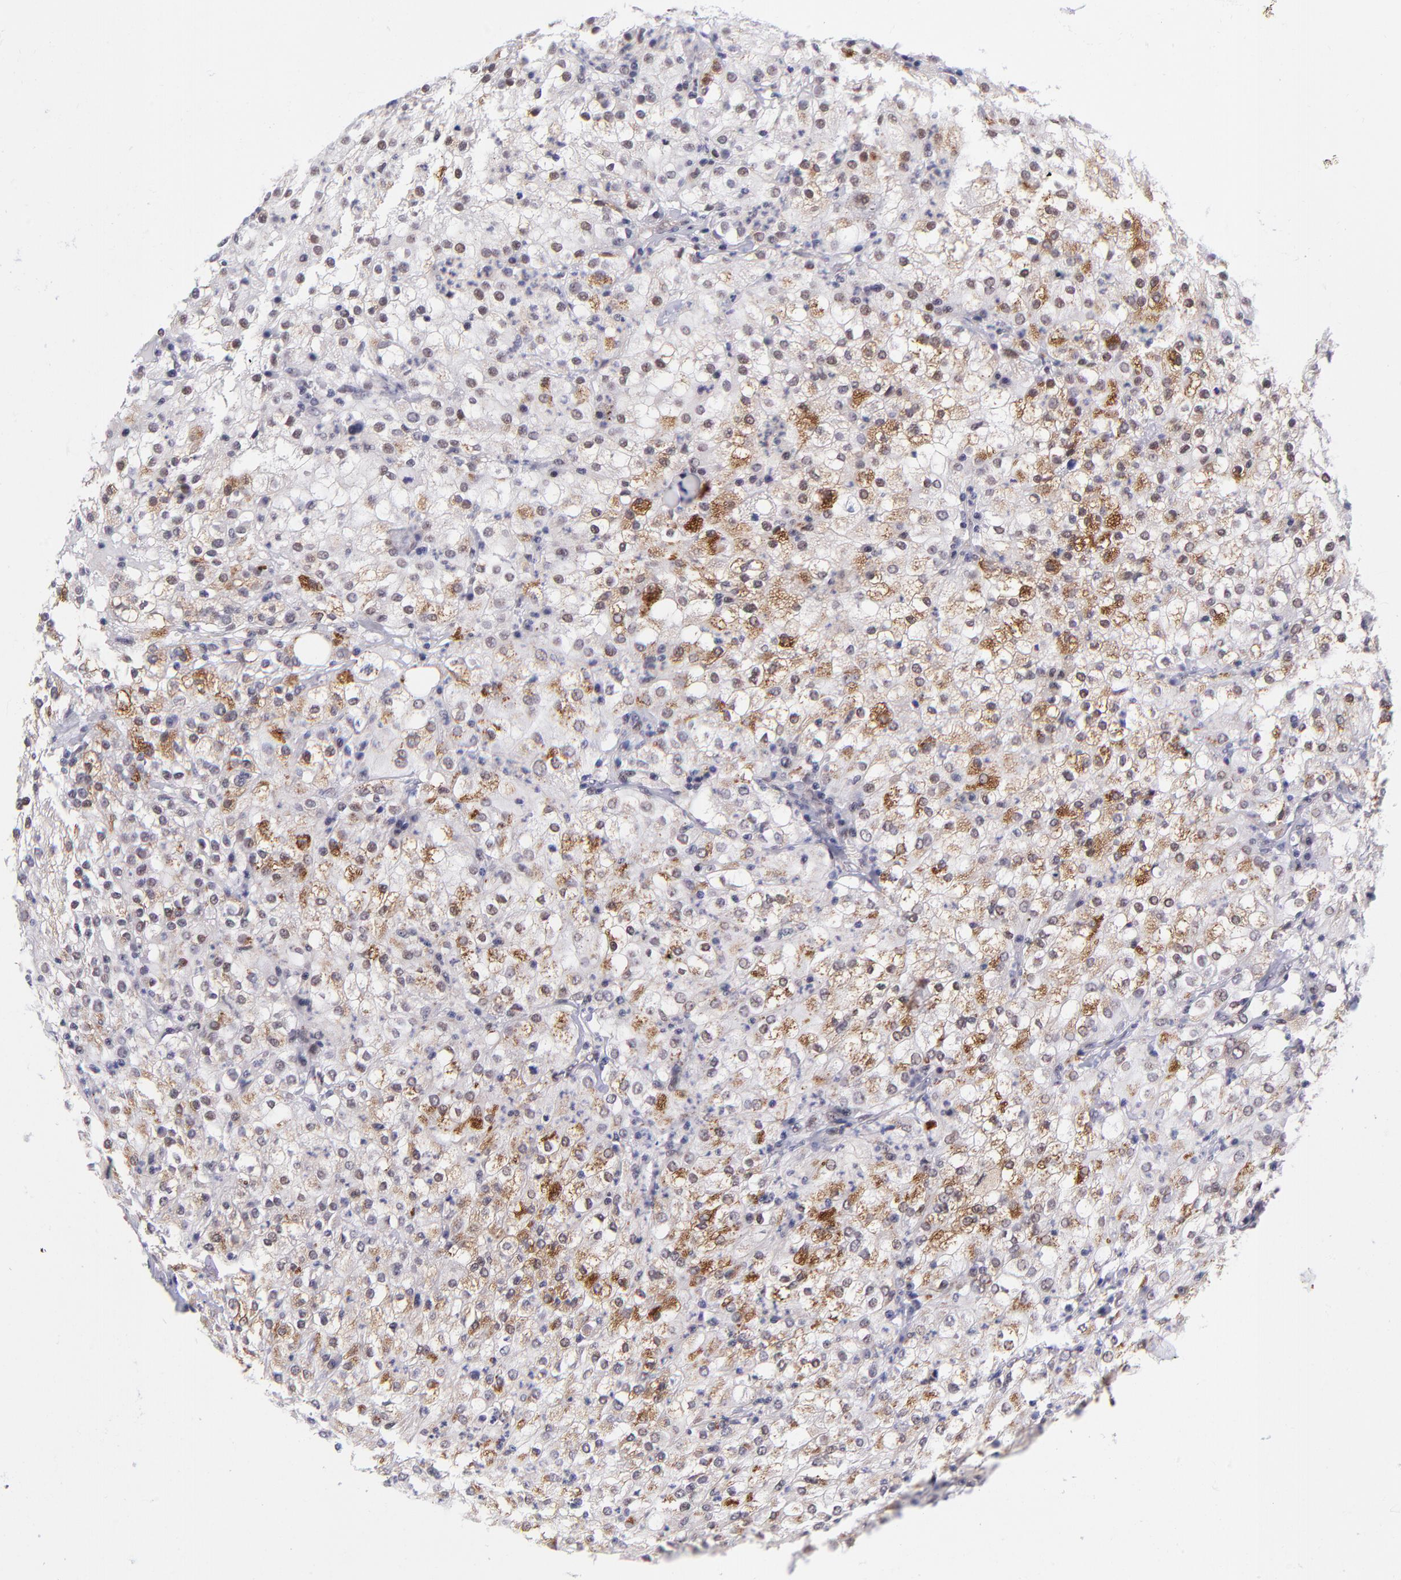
{"staining": {"intensity": "moderate", "quantity": "<25%", "location": "cytoplasmic/membranous"}, "tissue": "renal cancer", "cell_type": "Tumor cells", "image_type": "cancer", "snomed": [{"axis": "morphology", "description": "Adenocarcinoma, NOS"}, {"axis": "topography", "description": "Kidney"}], "caption": "Immunohistochemical staining of renal cancer reveals low levels of moderate cytoplasmic/membranous protein staining in about <25% of tumor cells.", "gene": "SOX6", "patient": {"sex": "male", "age": 59}}